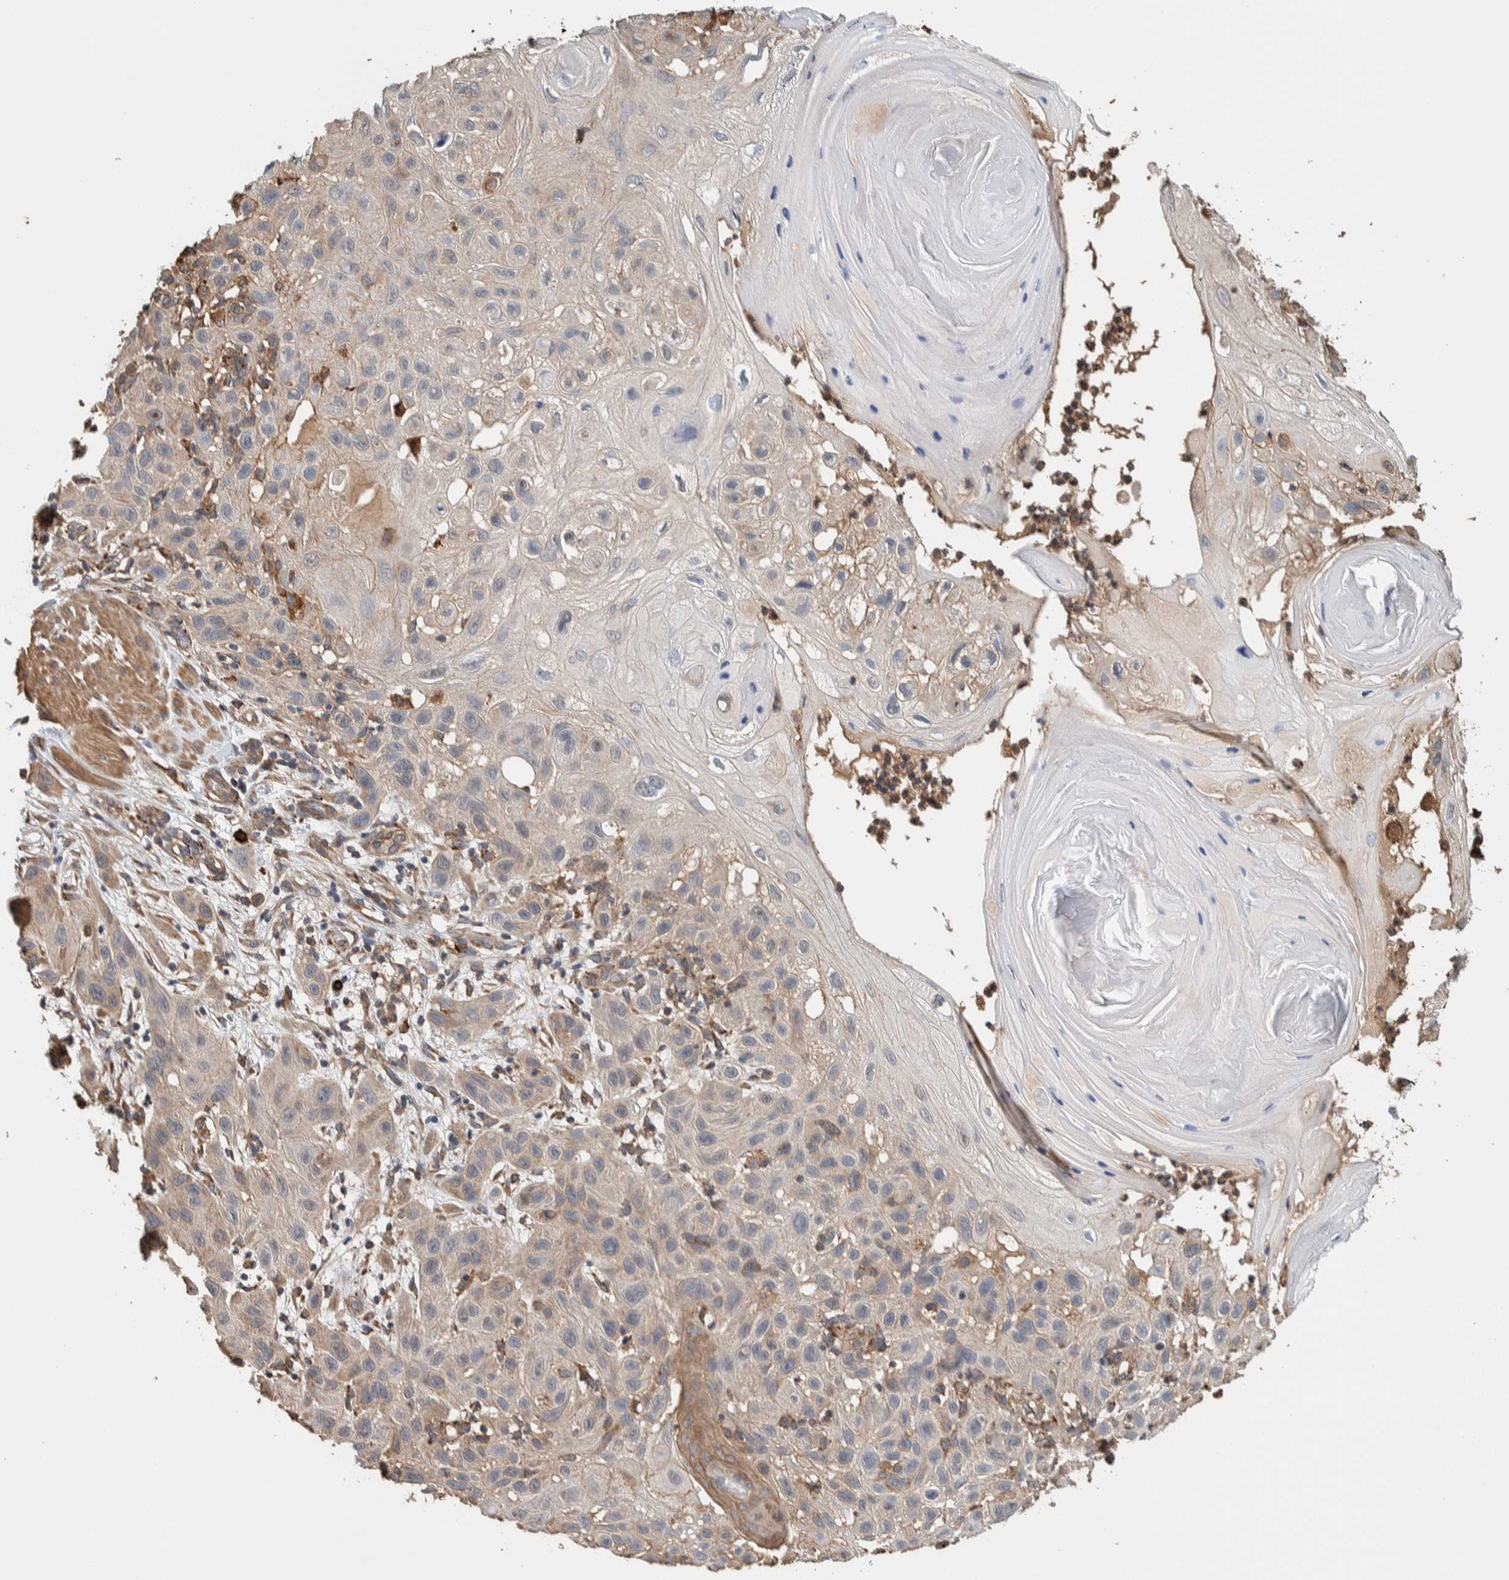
{"staining": {"intensity": "weak", "quantity": "25%-75%", "location": "cytoplasmic/membranous"}, "tissue": "skin cancer", "cell_type": "Tumor cells", "image_type": "cancer", "snomed": [{"axis": "morphology", "description": "Squamous cell carcinoma, NOS"}, {"axis": "topography", "description": "Skin"}], "caption": "Immunohistochemical staining of human skin cancer (squamous cell carcinoma) reveals weak cytoplasmic/membranous protein positivity in about 25%-75% of tumor cells. The staining was performed using DAB to visualize the protein expression in brown, while the nuclei were stained in blue with hematoxylin (Magnification: 20x).", "gene": "PLA2G3", "patient": {"sex": "female", "age": 96}}